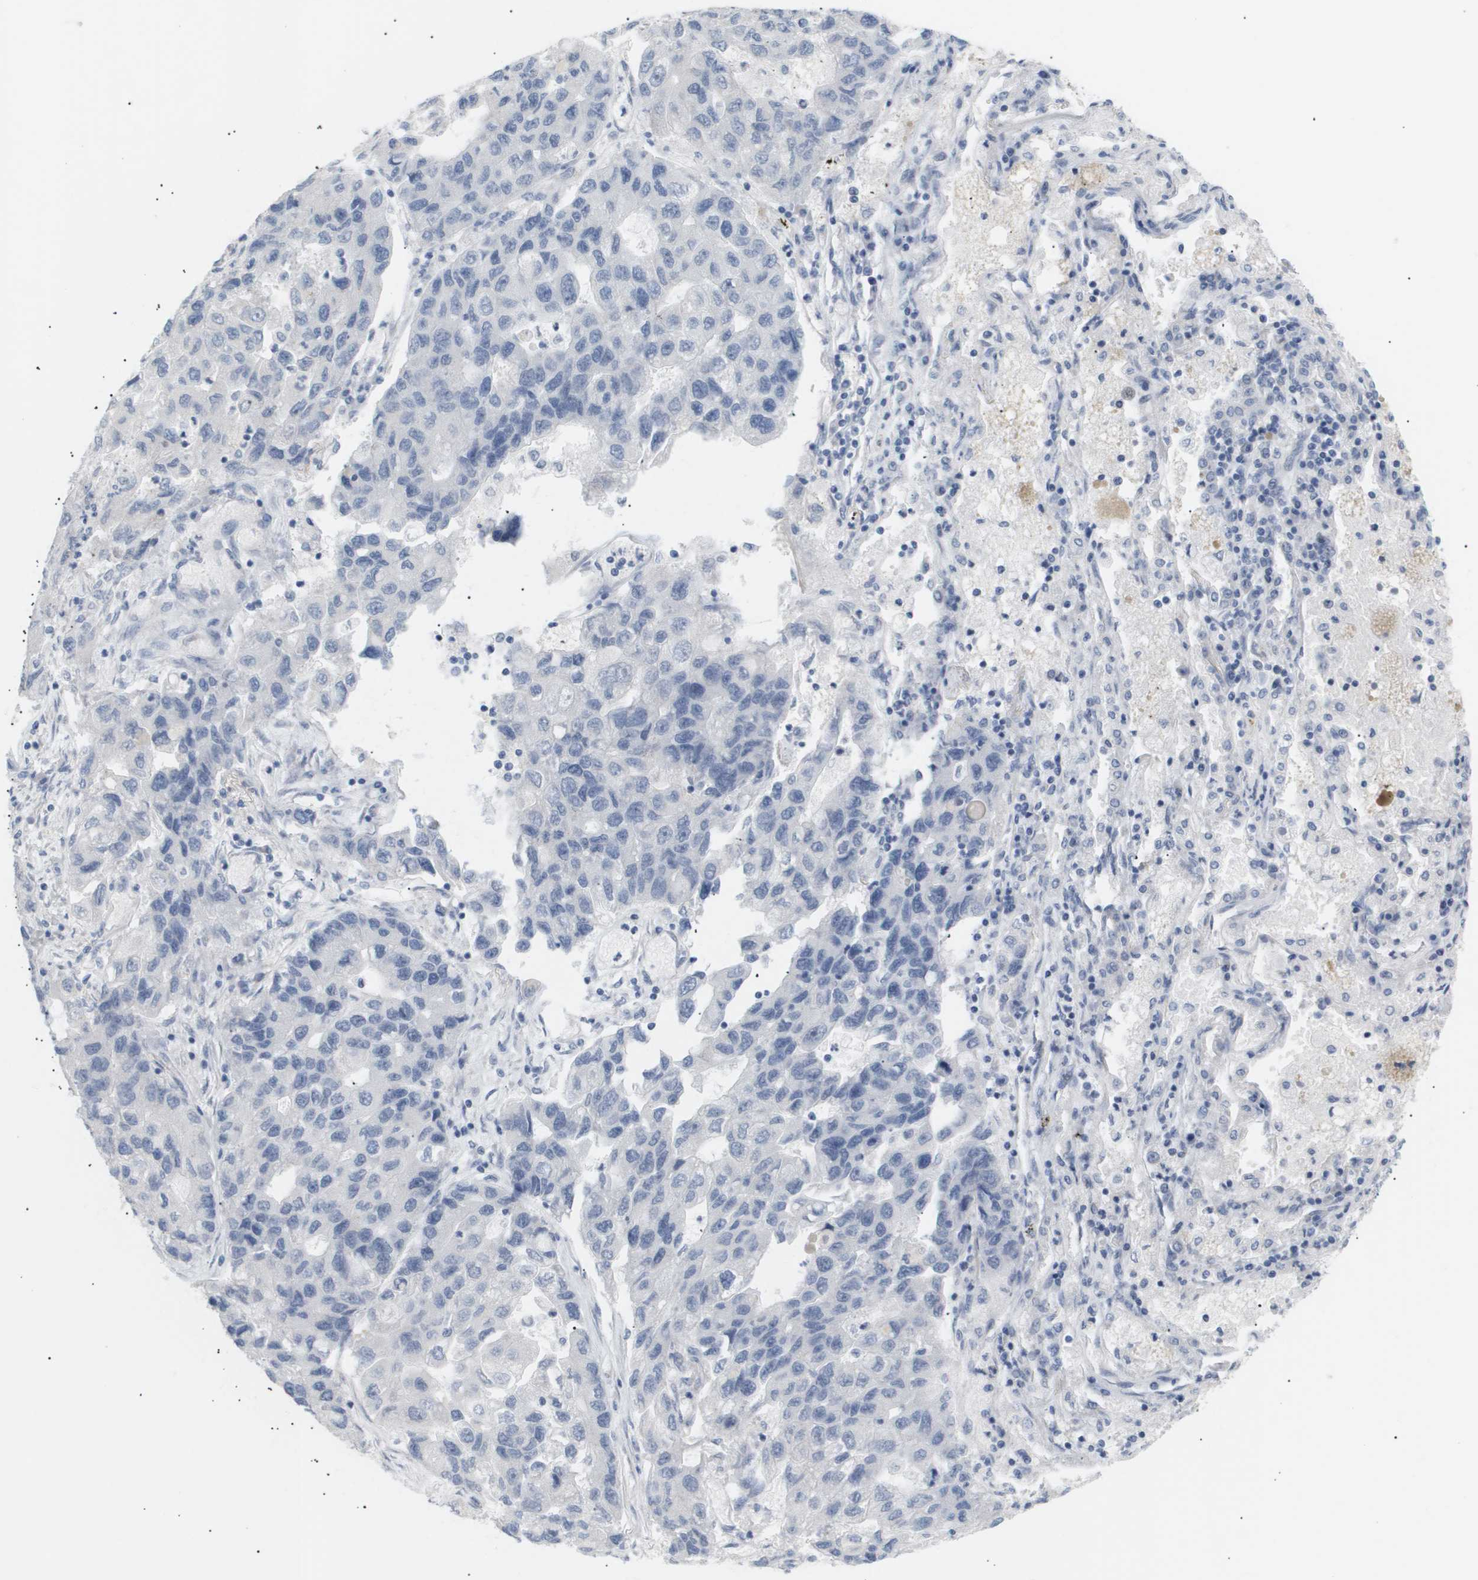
{"staining": {"intensity": "negative", "quantity": "none", "location": "none"}, "tissue": "lung cancer", "cell_type": "Tumor cells", "image_type": "cancer", "snomed": [{"axis": "morphology", "description": "Adenocarcinoma, NOS"}, {"axis": "topography", "description": "Lung"}], "caption": "Human adenocarcinoma (lung) stained for a protein using IHC exhibits no expression in tumor cells.", "gene": "PPARD", "patient": {"sex": "female", "age": 51}}